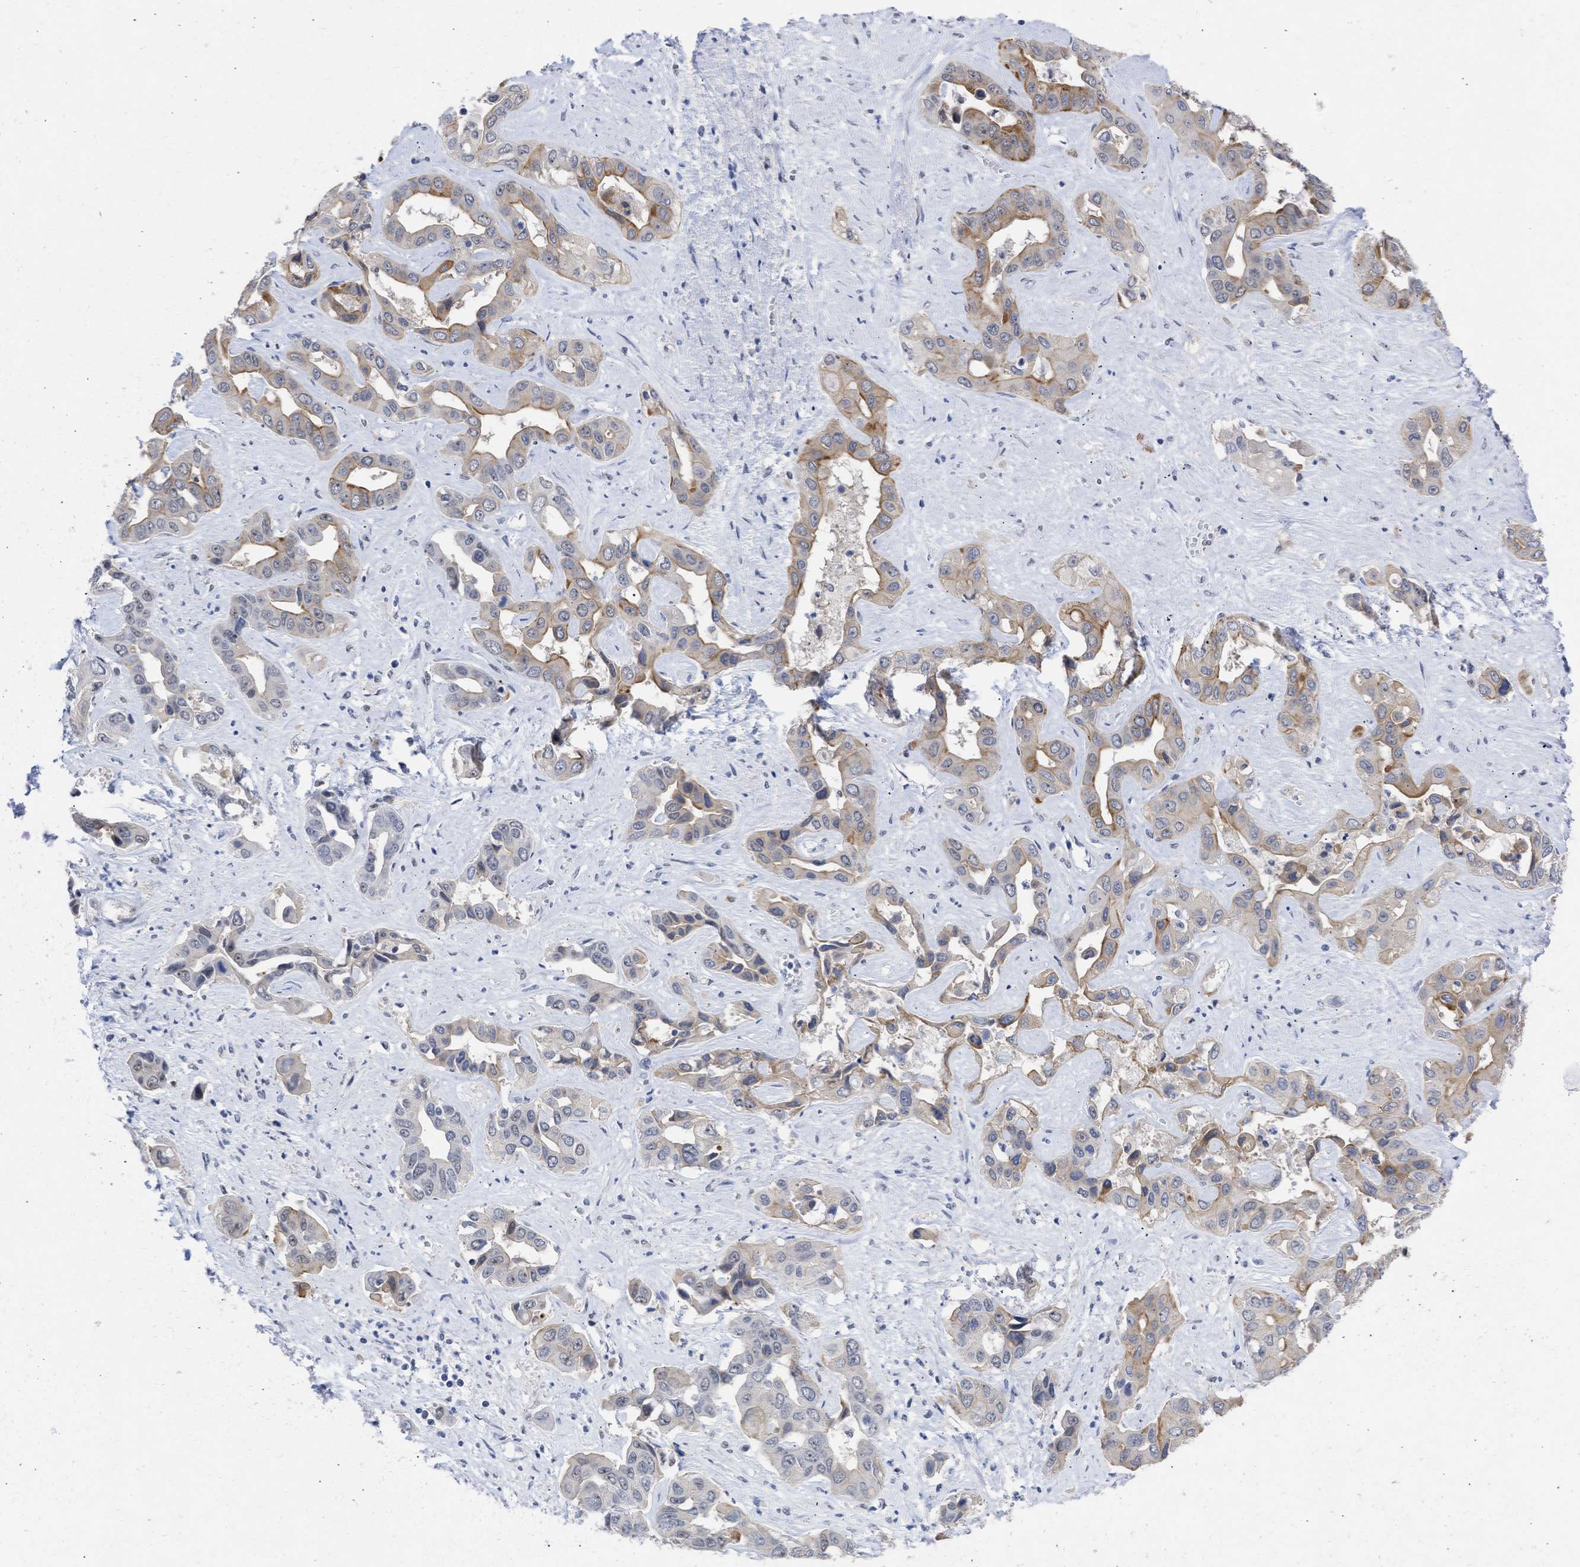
{"staining": {"intensity": "moderate", "quantity": "25%-75%", "location": "cytoplasmic/membranous"}, "tissue": "liver cancer", "cell_type": "Tumor cells", "image_type": "cancer", "snomed": [{"axis": "morphology", "description": "Cholangiocarcinoma"}, {"axis": "topography", "description": "Liver"}], "caption": "Cholangiocarcinoma (liver) stained with DAB immunohistochemistry (IHC) shows medium levels of moderate cytoplasmic/membranous expression in approximately 25%-75% of tumor cells. Nuclei are stained in blue.", "gene": "DDX41", "patient": {"sex": "female", "age": 52}}